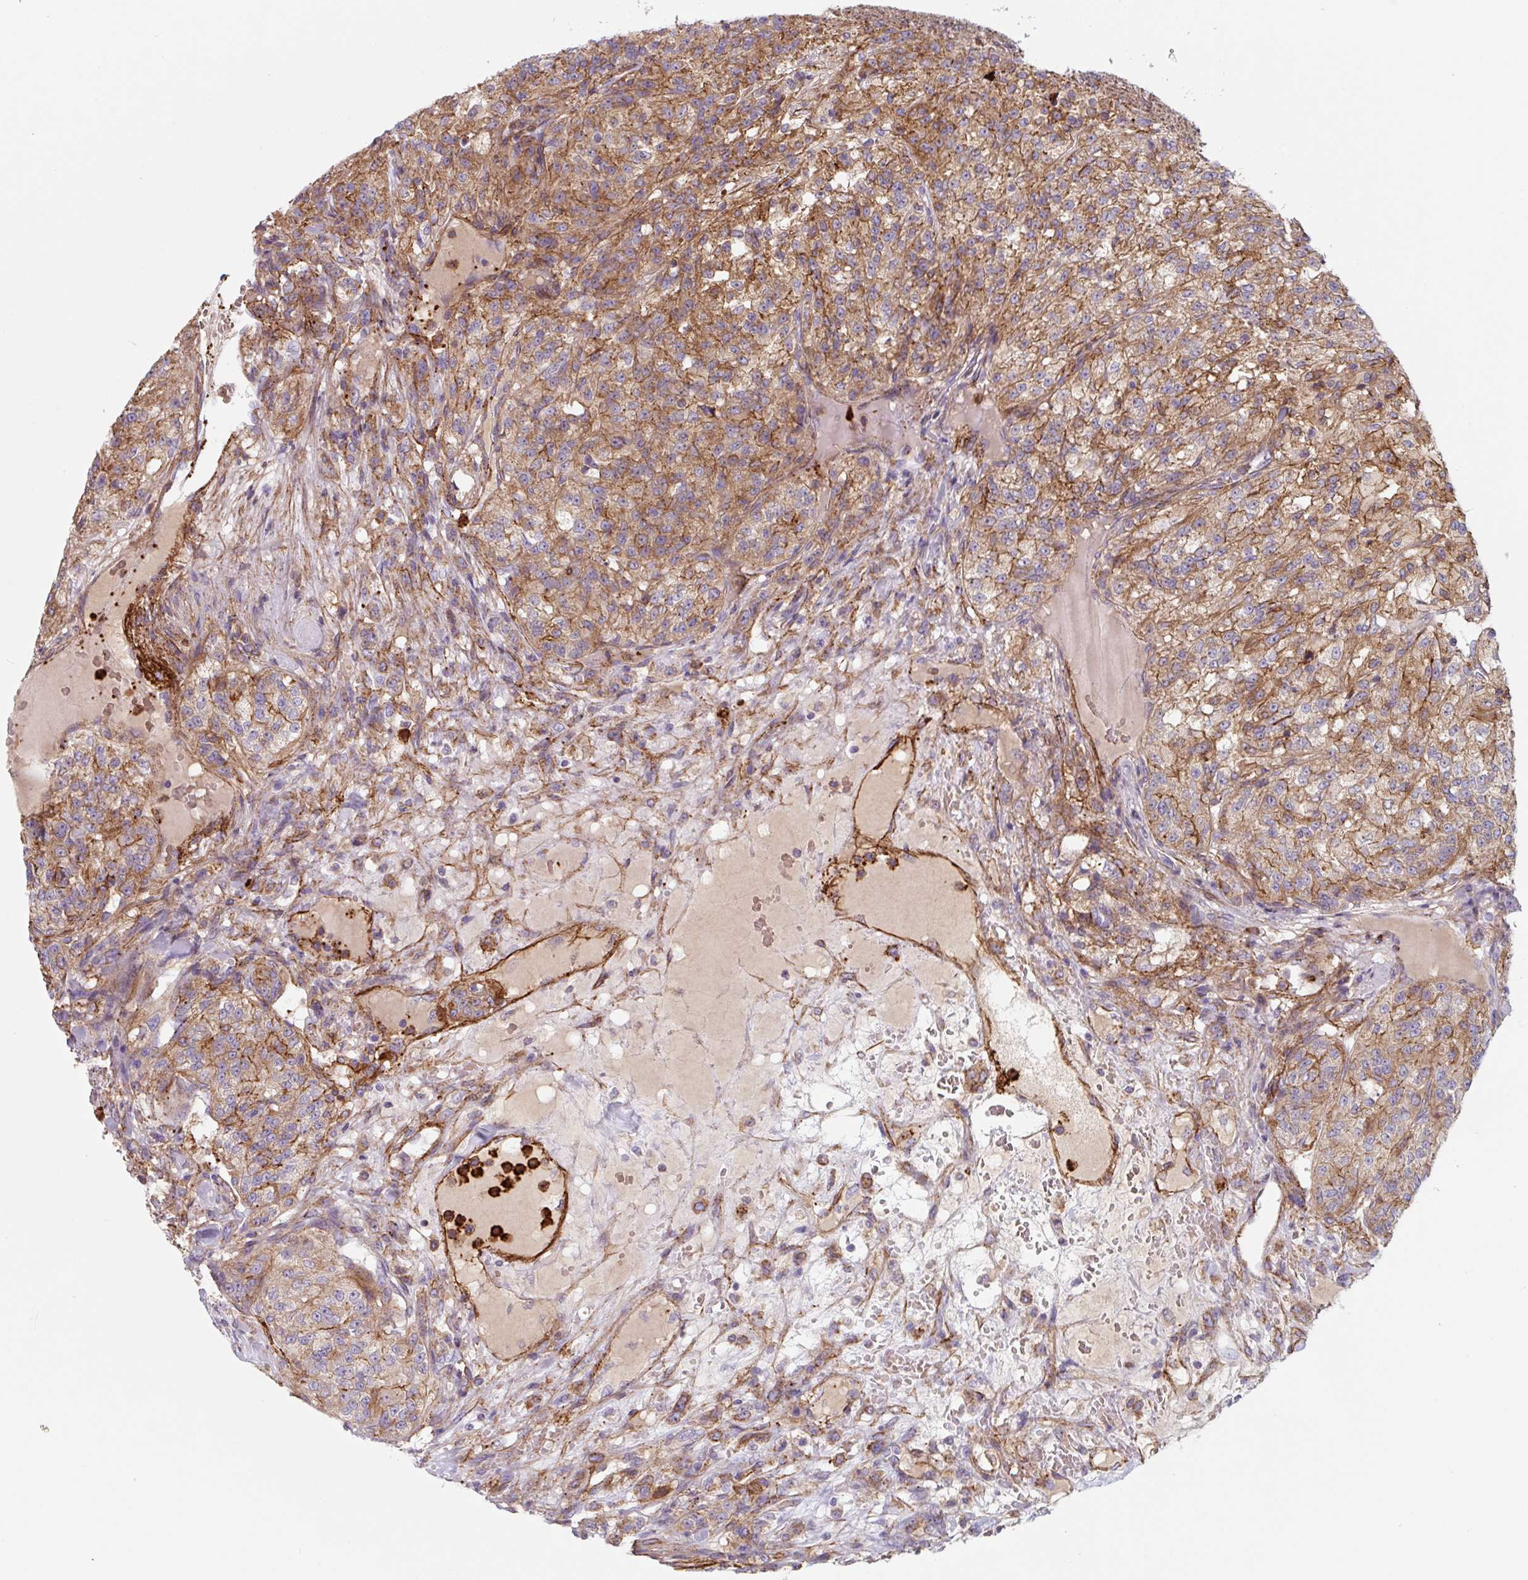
{"staining": {"intensity": "moderate", "quantity": ">75%", "location": "cytoplasmic/membranous"}, "tissue": "renal cancer", "cell_type": "Tumor cells", "image_type": "cancer", "snomed": [{"axis": "morphology", "description": "Adenocarcinoma, NOS"}, {"axis": "topography", "description": "Kidney"}], "caption": "Immunohistochemical staining of renal cancer demonstrates medium levels of moderate cytoplasmic/membranous protein staining in approximately >75% of tumor cells.", "gene": "DHFR2", "patient": {"sex": "female", "age": 63}}